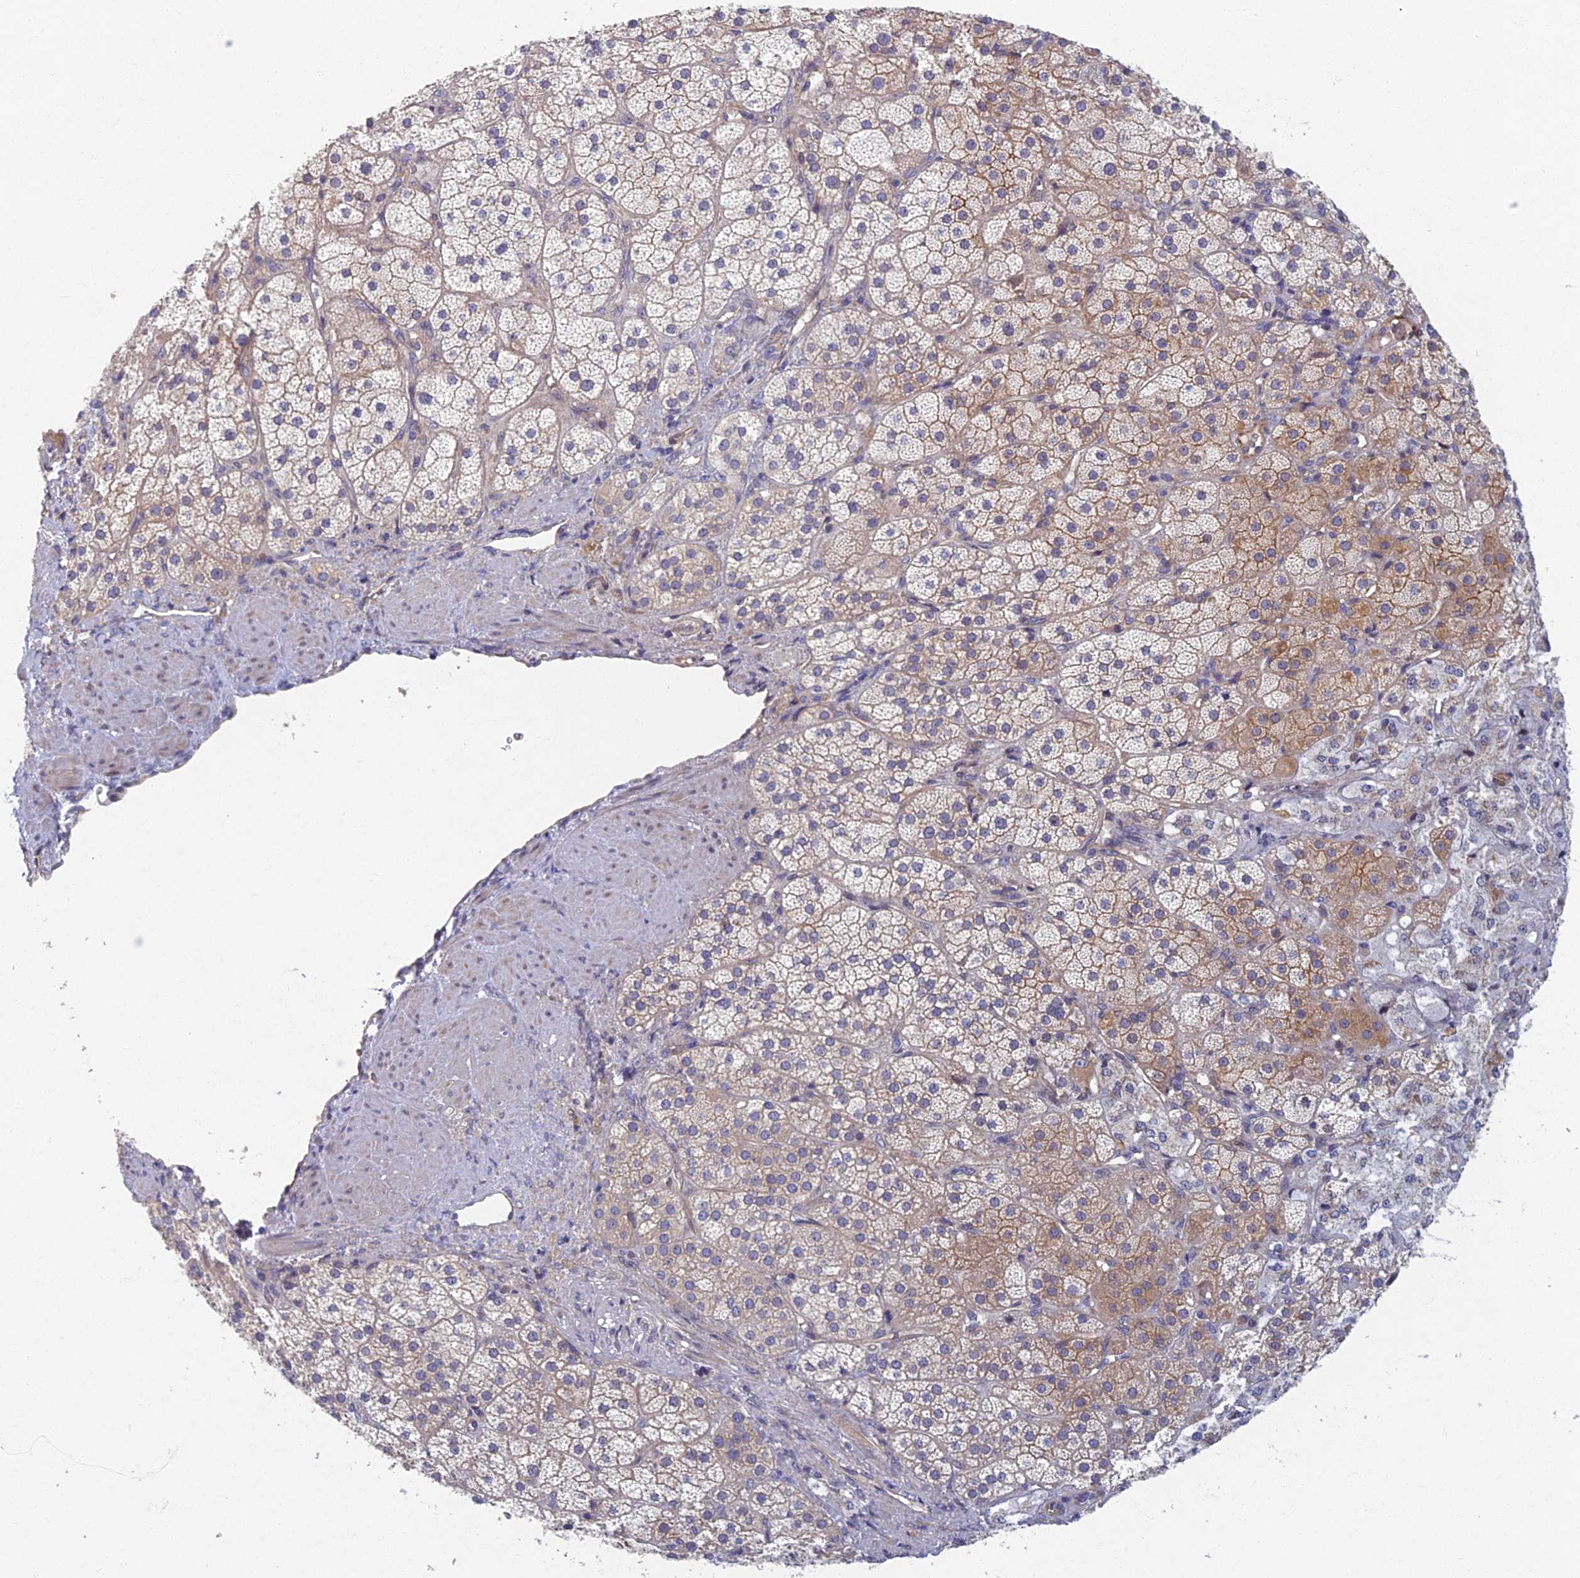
{"staining": {"intensity": "moderate", "quantity": "25%-75%", "location": "cytoplasmic/membranous"}, "tissue": "adrenal gland", "cell_type": "Glandular cells", "image_type": "normal", "snomed": [{"axis": "morphology", "description": "Normal tissue, NOS"}, {"axis": "topography", "description": "Adrenal gland"}], "caption": "Immunohistochemistry of normal human adrenal gland exhibits medium levels of moderate cytoplasmic/membranous staining in about 25%-75% of glandular cells.", "gene": "RHBDL2", "patient": {"sex": "male", "age": 57}}